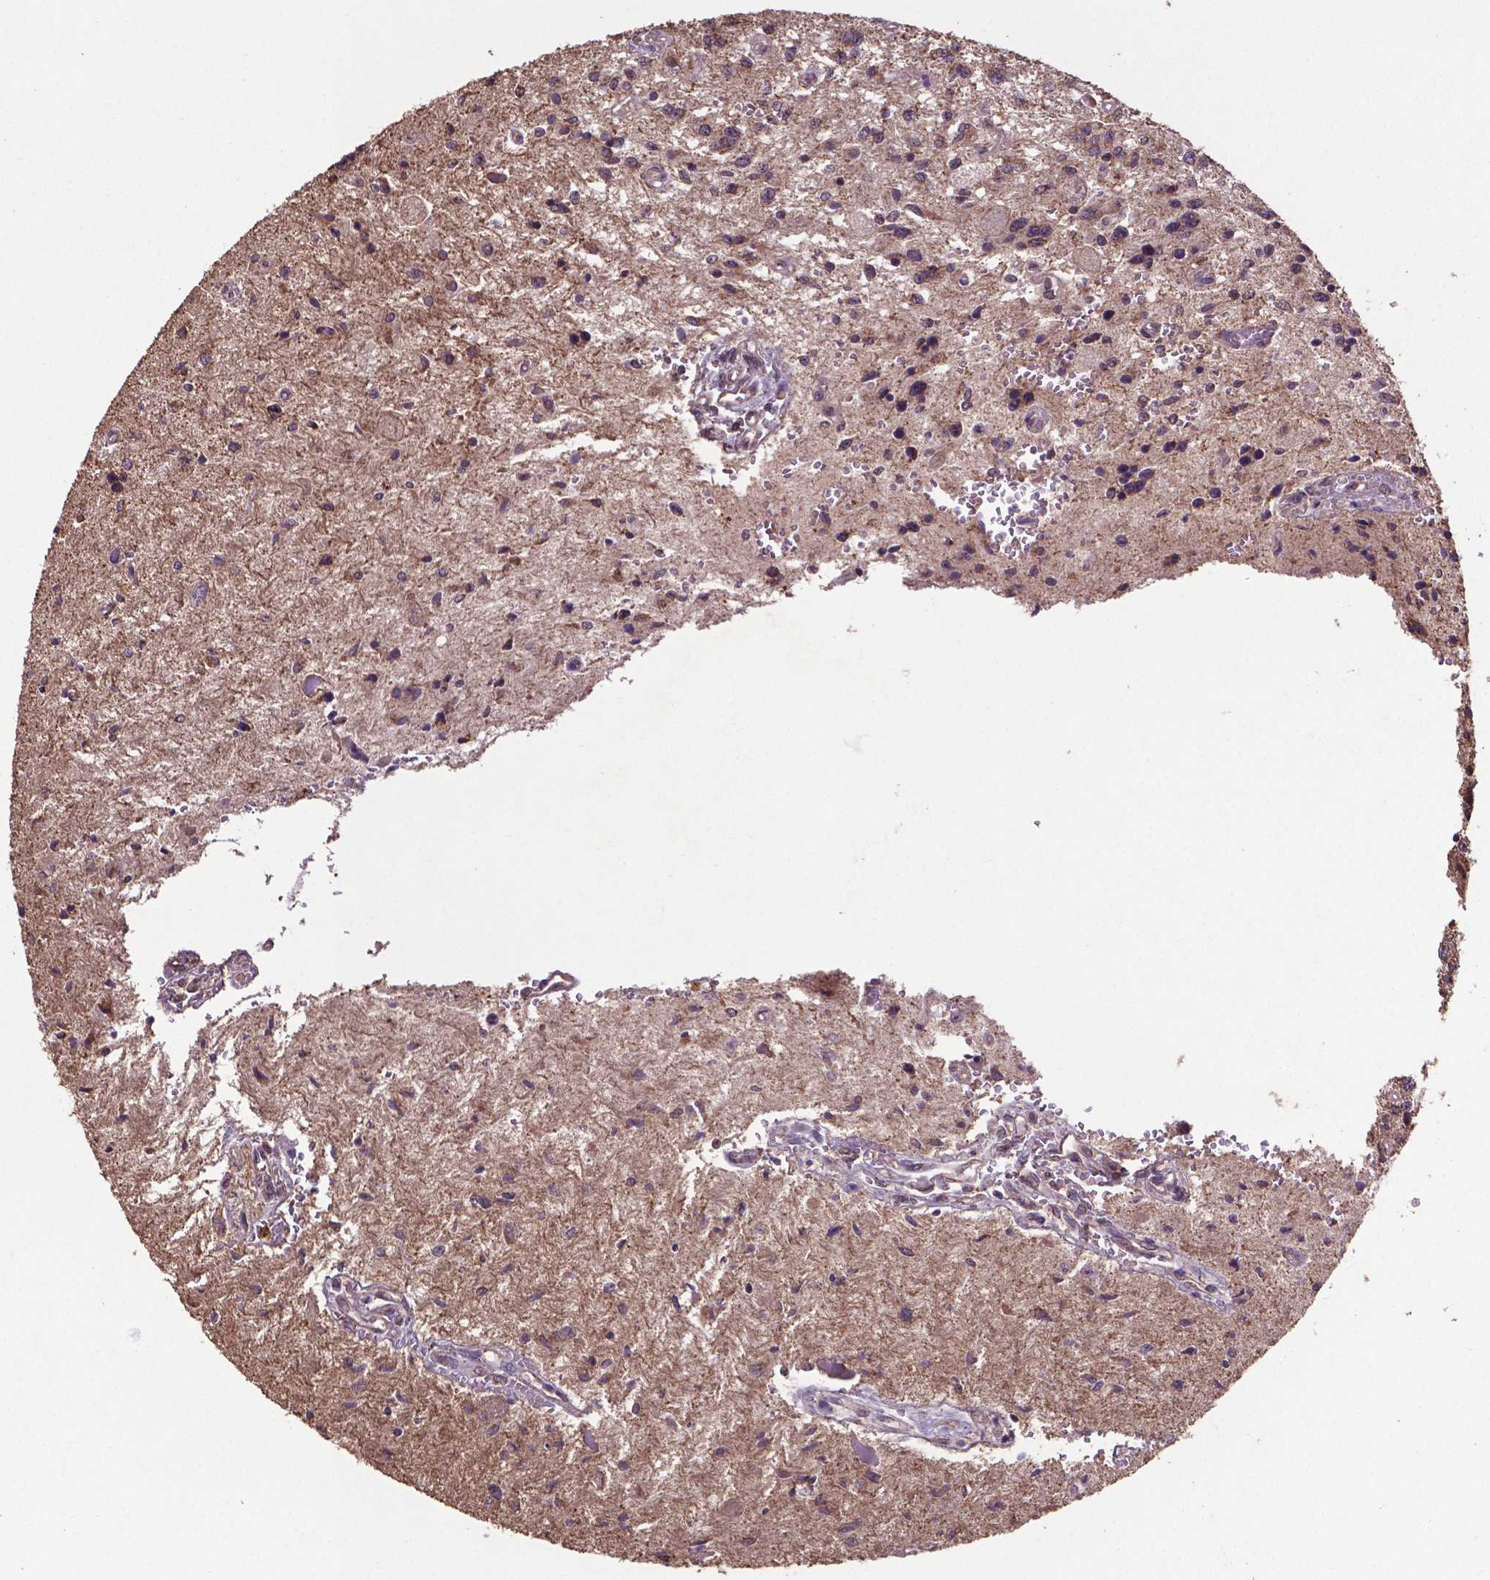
{"staining": {"intensity": "weak", "quantity": ">75%", "location": "cytoplasmic/membranous"}, "tissue": "glioma", "cell_type": "Tumor cells", "image_type": "cancer", "snomed": [{"axis": "morphology", "description": "Glioma, malignant, Low grade"}, {"axis": "topography", "description": "Cerebellum"}], "caption": "Brown immunohistochemical staining in human malignant low-grade glioma displays weak cytoplasmic/membranous staining in about >75% of tumor cells.", "gene": "DCAF1", "patient": {"sex": "female", "age": 14}}